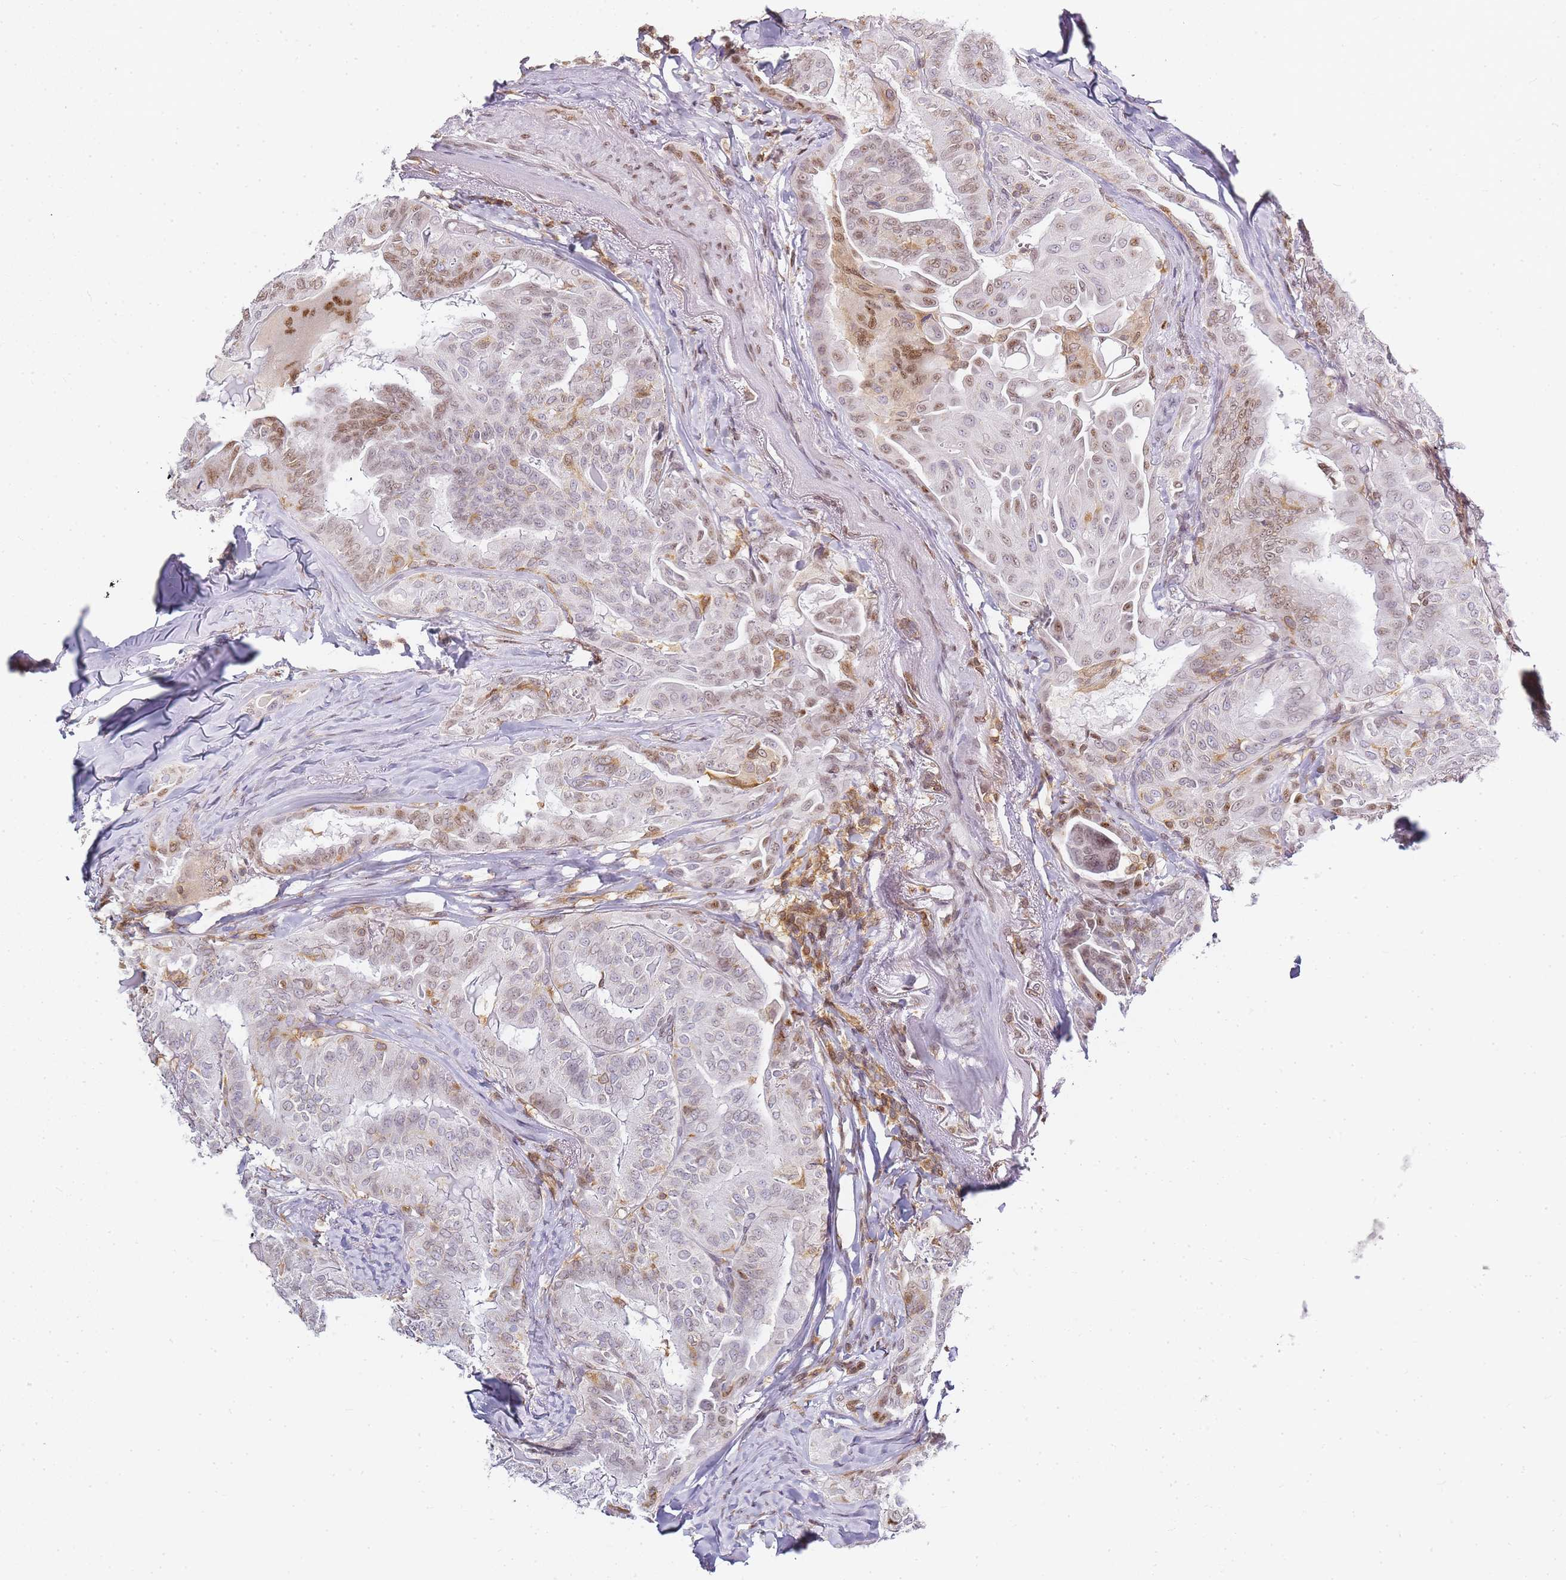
{"staining": {"intensity": "moderate", "quantity": "<25%", "location": "nuclear"}, "tissue": "thyroid cancer", "cell_type": "Tumor cells", "image_type": "cancer", "snomed": [{"axis": "morphology", "description": "Papillary adenocarcinoma, NOS"}, {"axis": "topography", "description": "Thyroid gland"}], "caption": "DAB immunohistochemical staining of human thyroid papillary adenocarcinoma exhibits moderate nuclear protein staining in about <25% of tumor cells.", "gene": "JAKMIP1", "patient": {"sex": "female", "age": 68}}